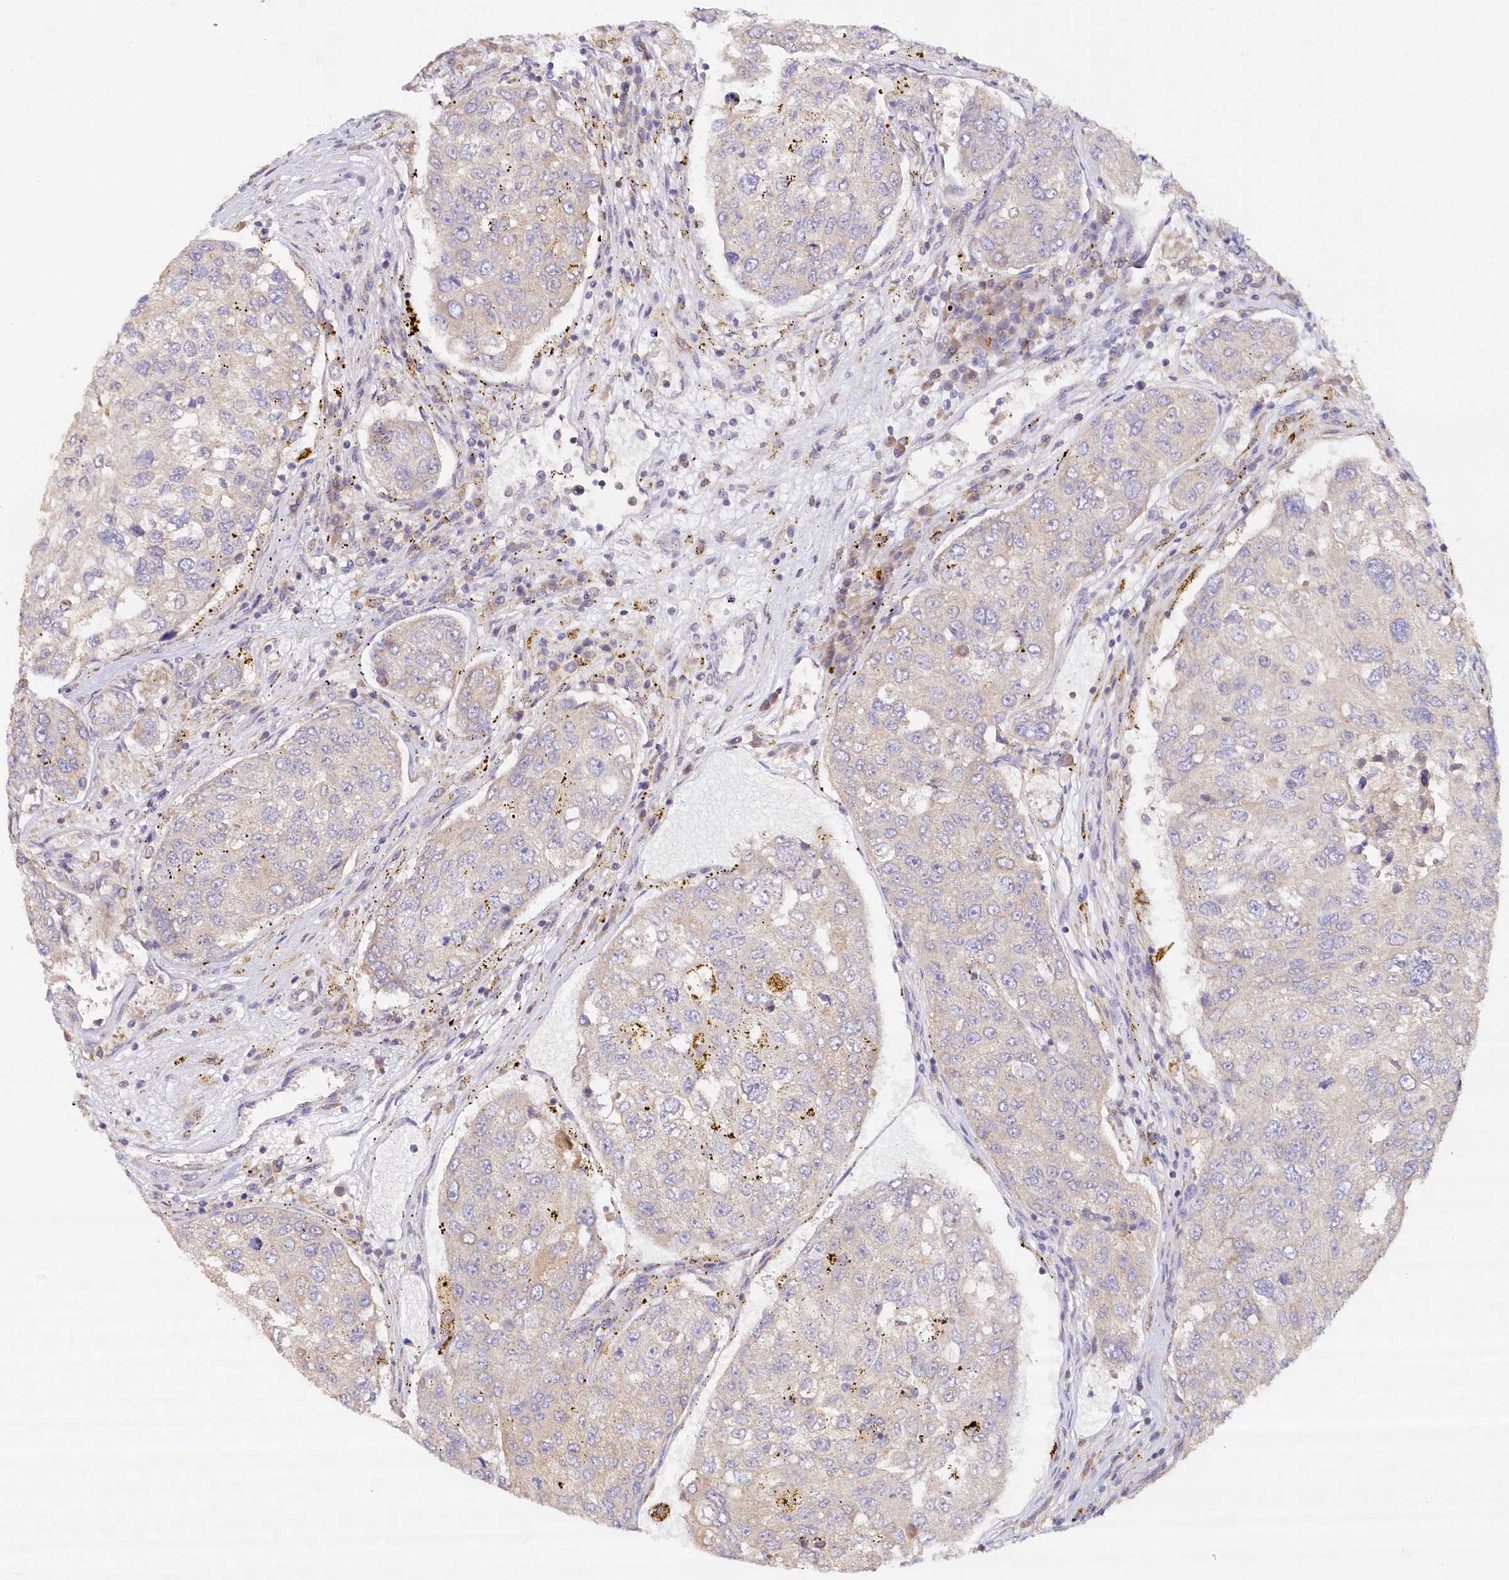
{"staining": {"intensity": "negative", "quantity": "none", "location": "none"}, "tissue": "urothelial cancer", "cell_type": "Tumor cells", "image_type": "cancer", "snomed": [{"axis": "morphology", "description": "Urothelial carcinoma, High grade"}, {"axis": "topography", "description": "Lymph node"}, {"axis": "topography", "description": "Urinary bladder"}], "caption": "Tumor cells are negative for protein expression in human urothelial cancer.", "gene": "PAIP2", "patient": {"sex": "male", "age": 51}}